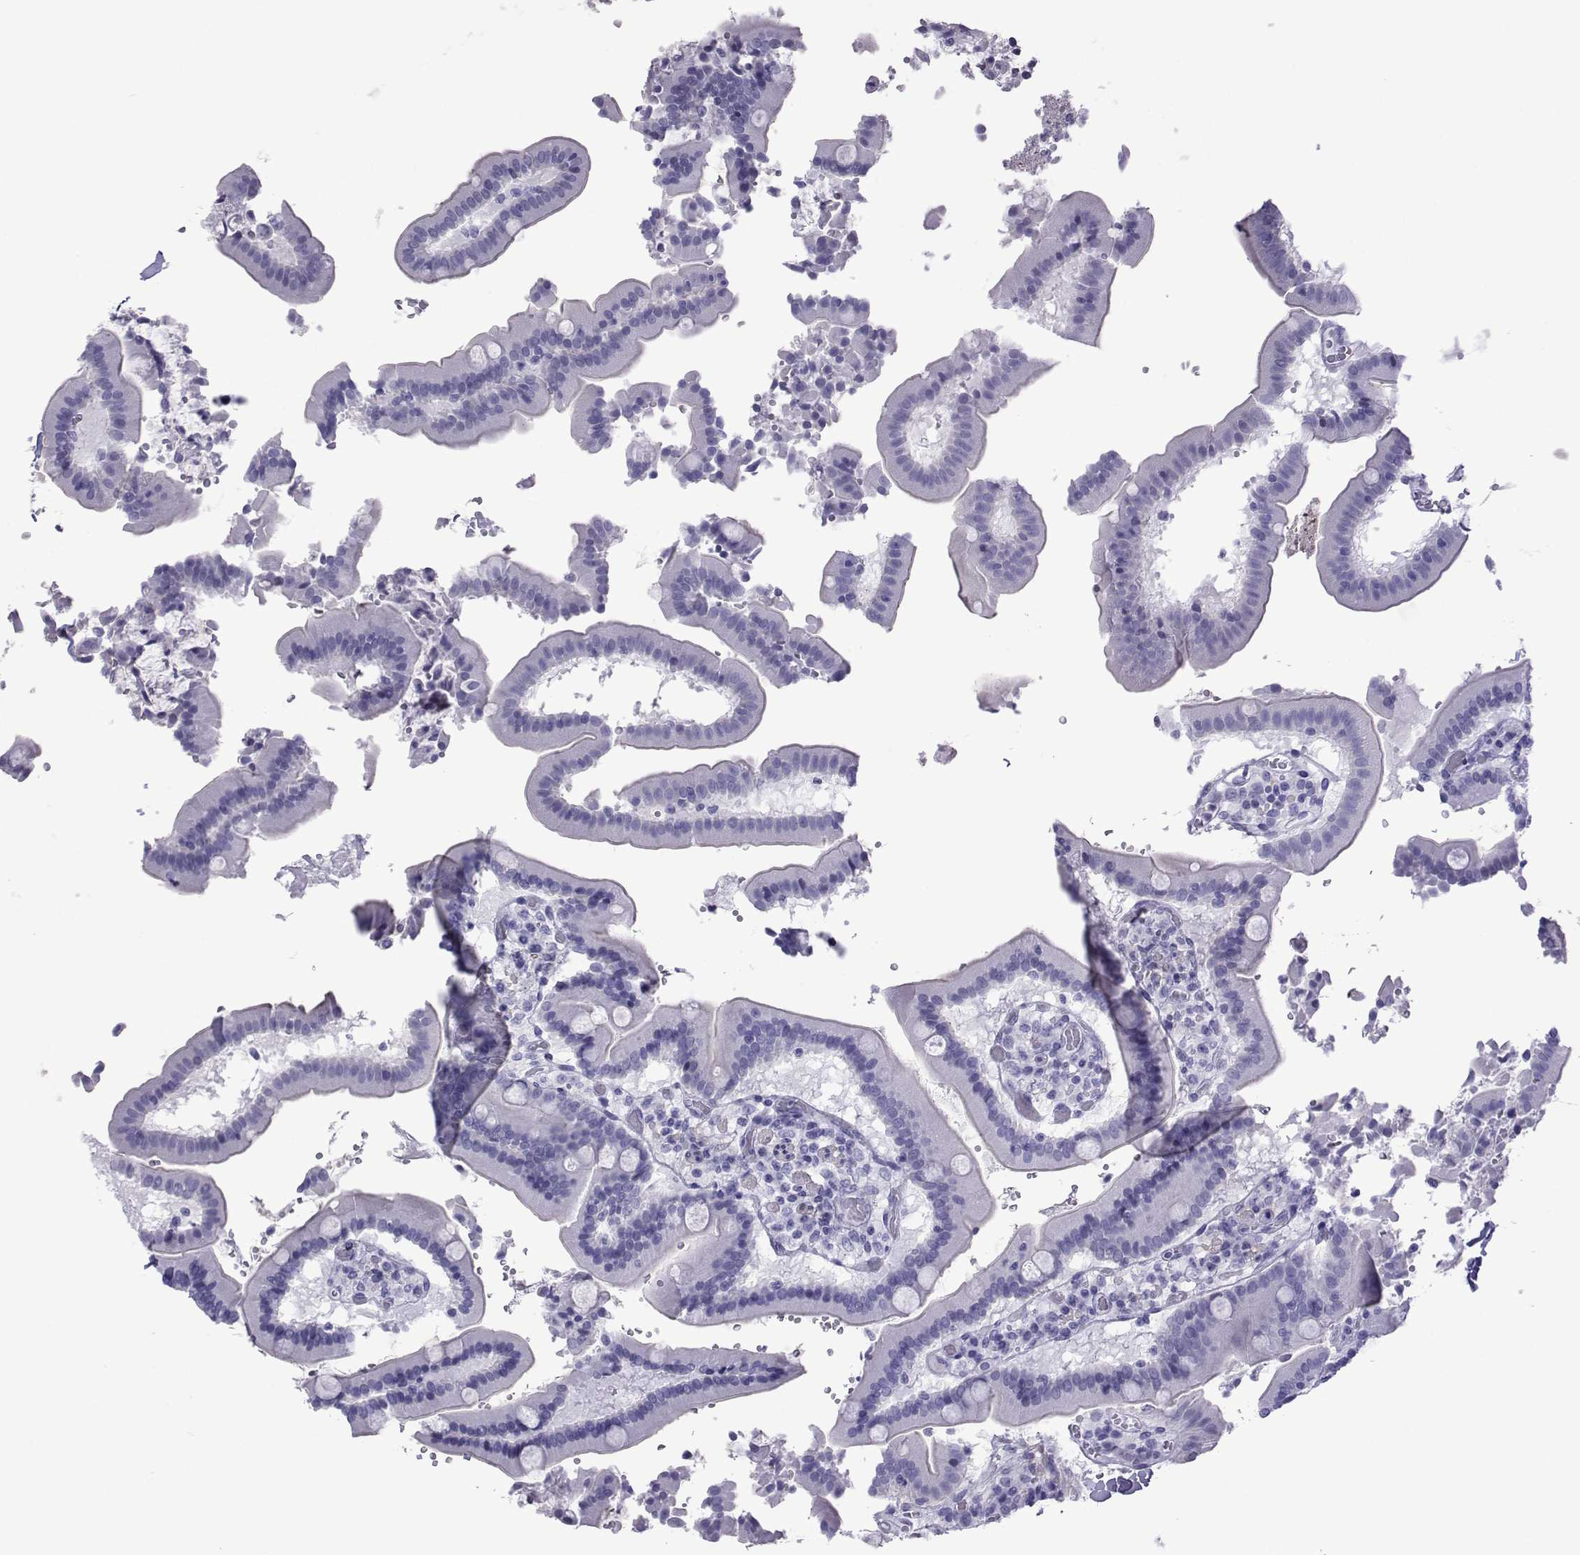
{"staining": {"intensity": "negative", "quantity": "none", "location": "none"}, "tissue": "duodenum", "cell_type": "Glandular cells", "image_type": "normal", "snomed": [{"axis": "morphology", "description": "Normal tissue, NOS"}, {"axis": "topography", "description": "Duodenum"}], "caption": "Photomicrograph shows no significant protein staining in glandular cells of unremarkable duodenum.", "gene": "SPANXA1", "patient": {"sex": "female", "age": 62}}